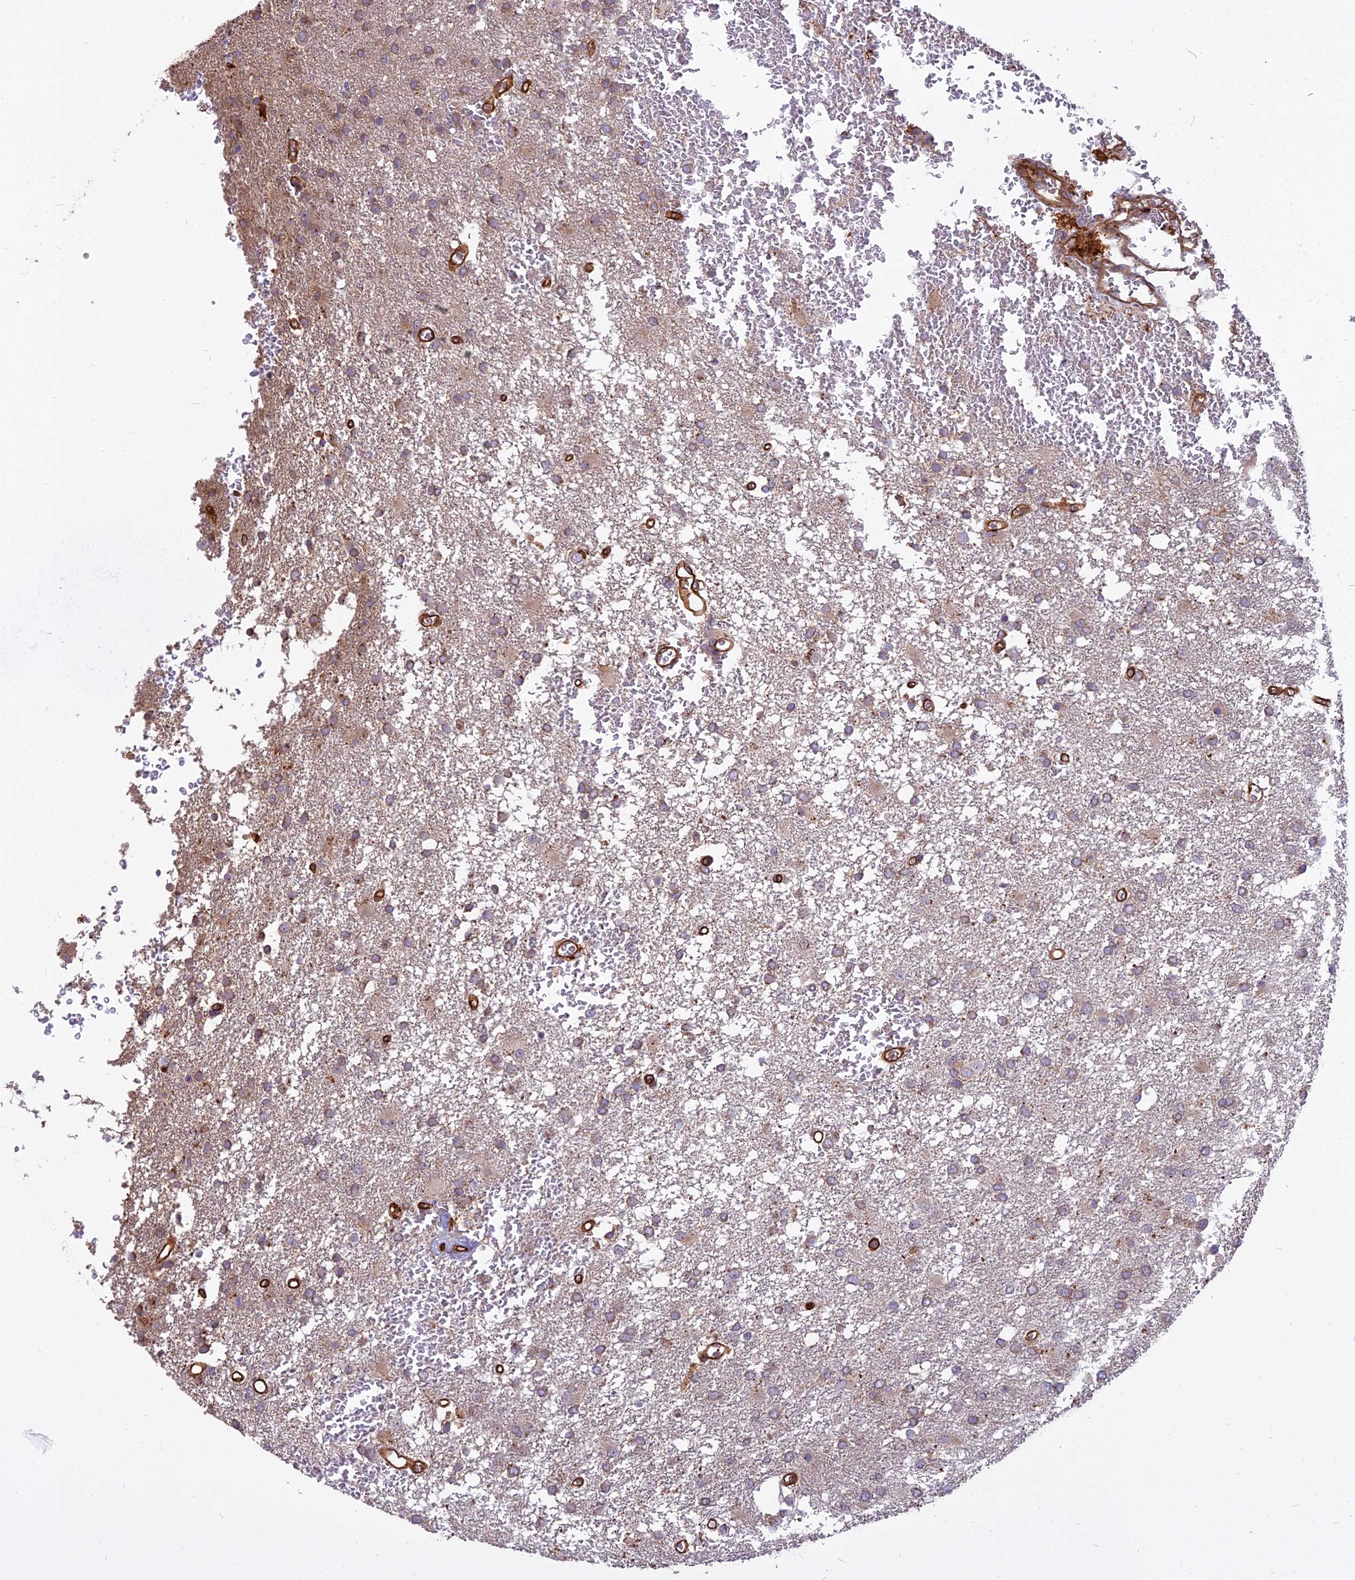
{"staining": {"intensity": "moderate", "quantity": "25%-75%", "location": "cytoplasmic/membranous"}, "tissue": "glioma", "cell_type": "Tumor cells", "image_type": "cancer", "snomed": [{"axis": "morphology", "description": "Glioma, malignant, High grade"}, {"axis": "topography", "description": "Brain"}], "caption": "Moderate cytoplasmic/membranous staining for a protein is seen in about 25%-75% of tumor cells of malignant glioma (high-grade) using immunohistochemistry (IHC).", "gene": "TCEA3", "patient": {"sex": "female", "age": 74}}